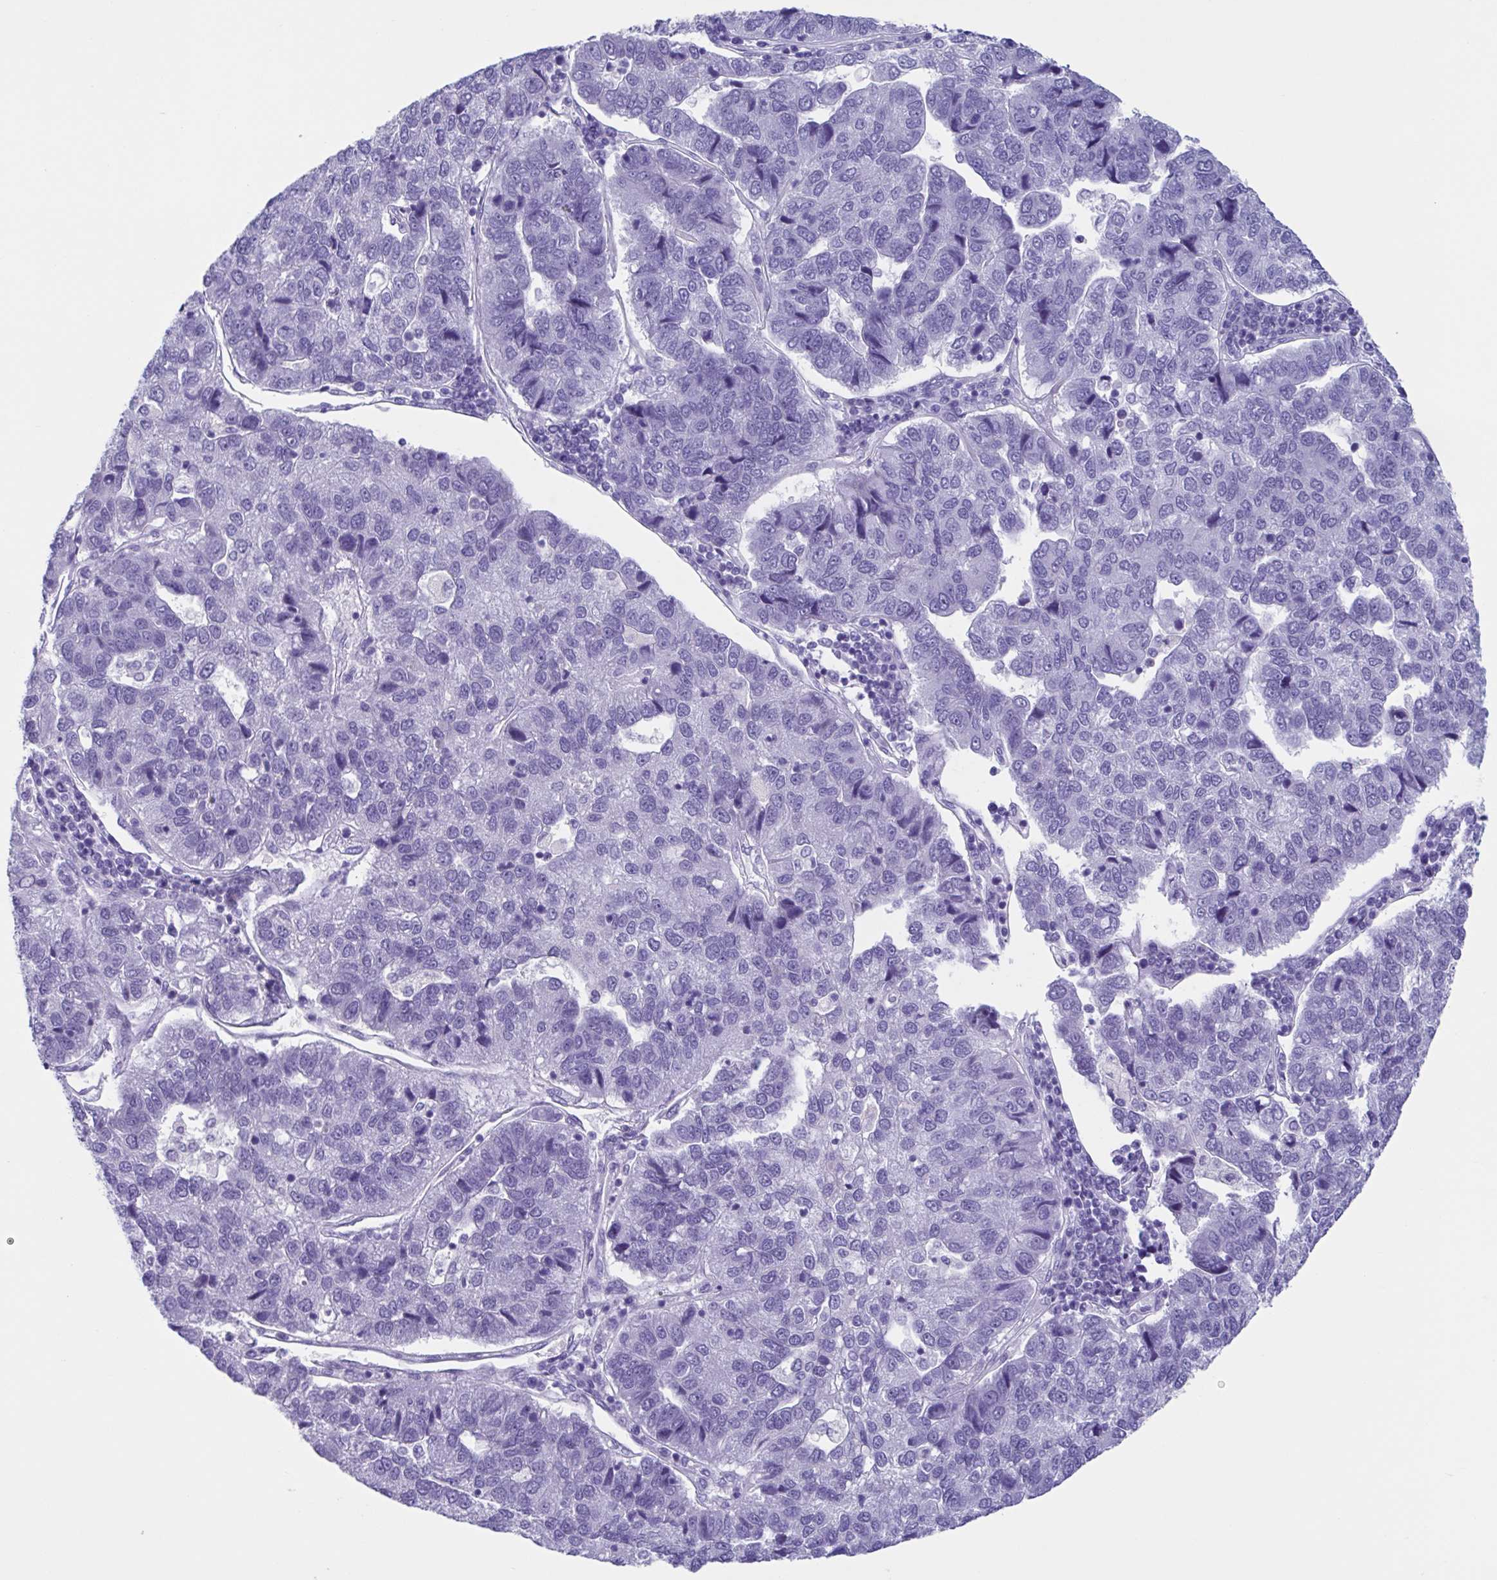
{"staining": {"intensity": "negative", "quantity": "none", "location": "none"}, "tissue": "pancreatic cancer", "cell_type": "Tumor cells", "image_type": "cancer", "snomed": [{"axis": "morphology", "description": "Adenocarcinoma, NOS"}, {"axis": "topography", "description": "Pancreas"}], "caption": "This is an immunohistochemistry (IHC) image of adenocarcinoma (pancreatic). There is no expression in tumor cells.", "gene": "USP35", "patient": {"sex": "female", "age": 61}}